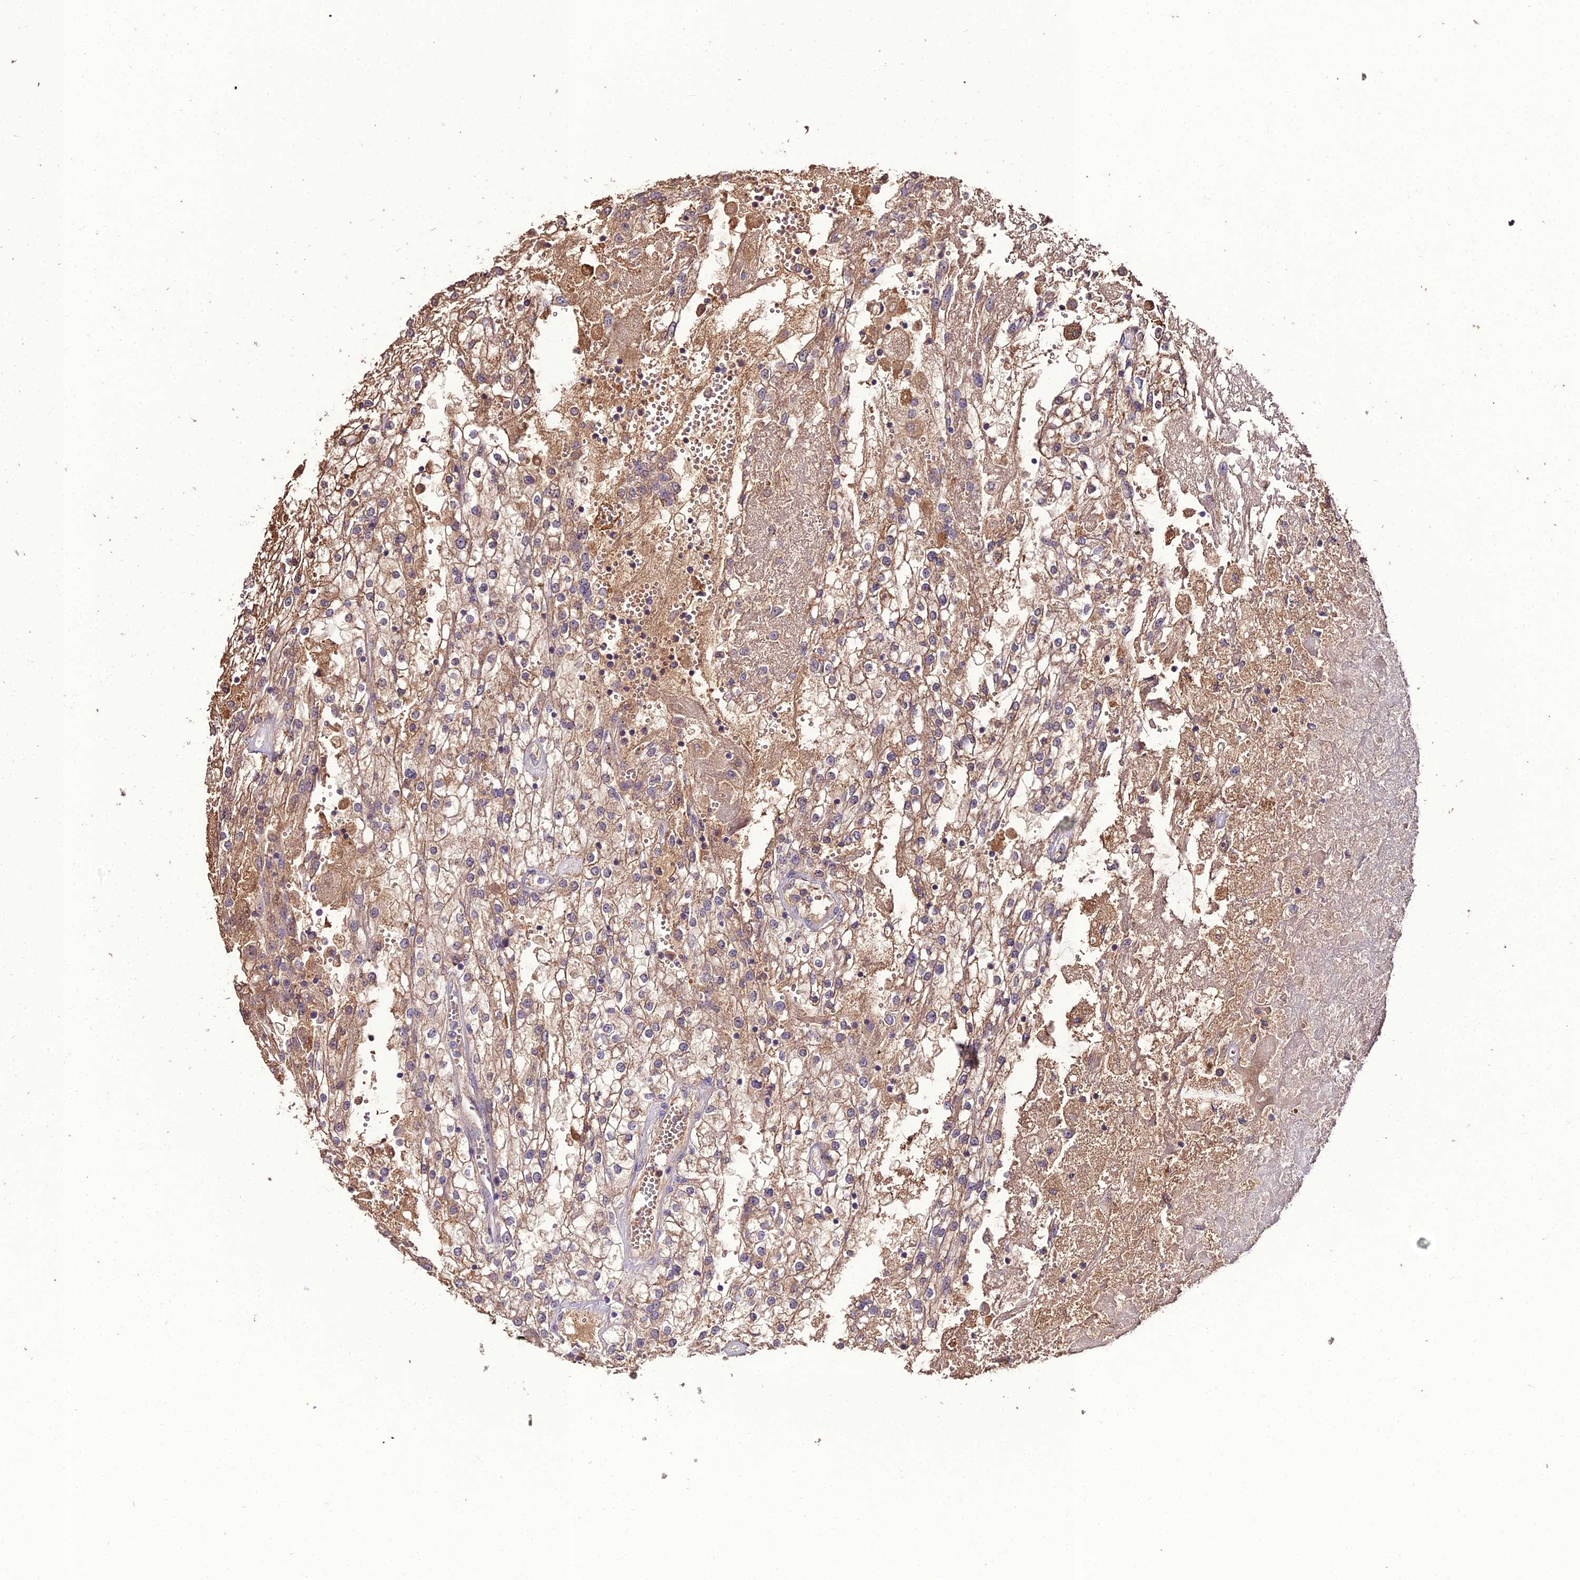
{"staining": {"intensity": "moderate", "quantity": "<25%", "location": "cytoplasmic/membranous"}, "tissue": "renal cancer", "cell_type": "Tumor cells", "image_type": "cancer", "snomed": [{"axis": "morphology", "description": "Adenocarcinoma, NOS"}, {"axis": "topography", "description": "Kidney"}], "caption": "This image shows IHC staining of renal cancer, with low moderate cytoplasmic/membranous expression in about <25% of tumor cells.", "gene": "KCTD16", "patient": {"sex": "female", "age": 52}}